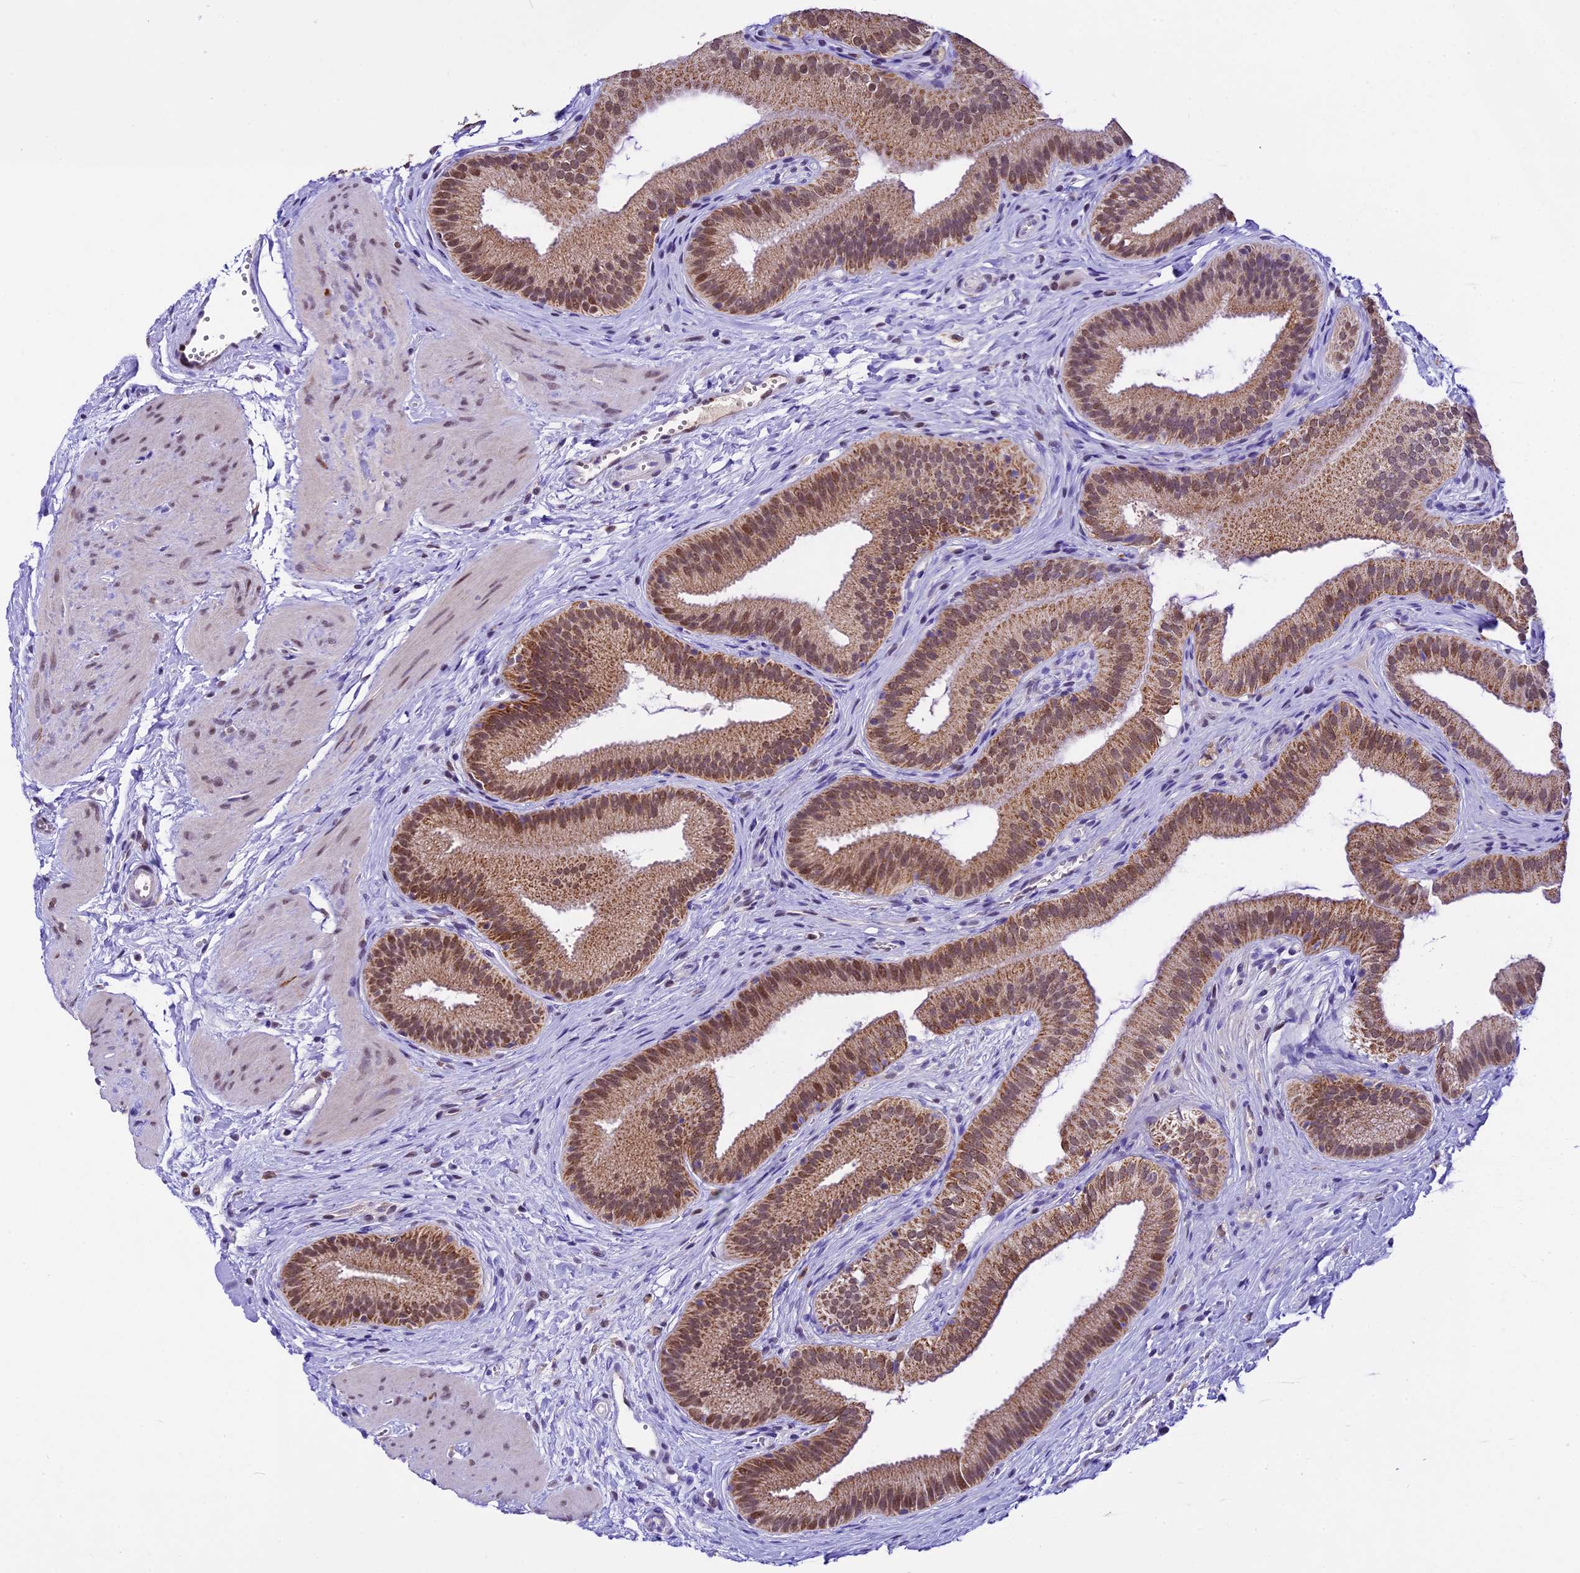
{"staining": {"intensity": "moderate", "quantity": "25%-75%", "location": "cytoplasmic/membranous,nuclear"}, "tissue": "gallbladder", "cell_type": "Glandular cells", "image_type": "normal", "snomed": [{"axis": "morphology", "description": "Normal tissue, NOS"}, {"axis": "topography", "description": "Gallbladder"}], "caption": "Human gallbladder stained with a brown dye displays moderate cytoplasmic/membranous,nuclear positive positivity in about 25%-75% of glandular cells.", "gene": "CARS2", "patient": {"sex": "female", "age": 54}}